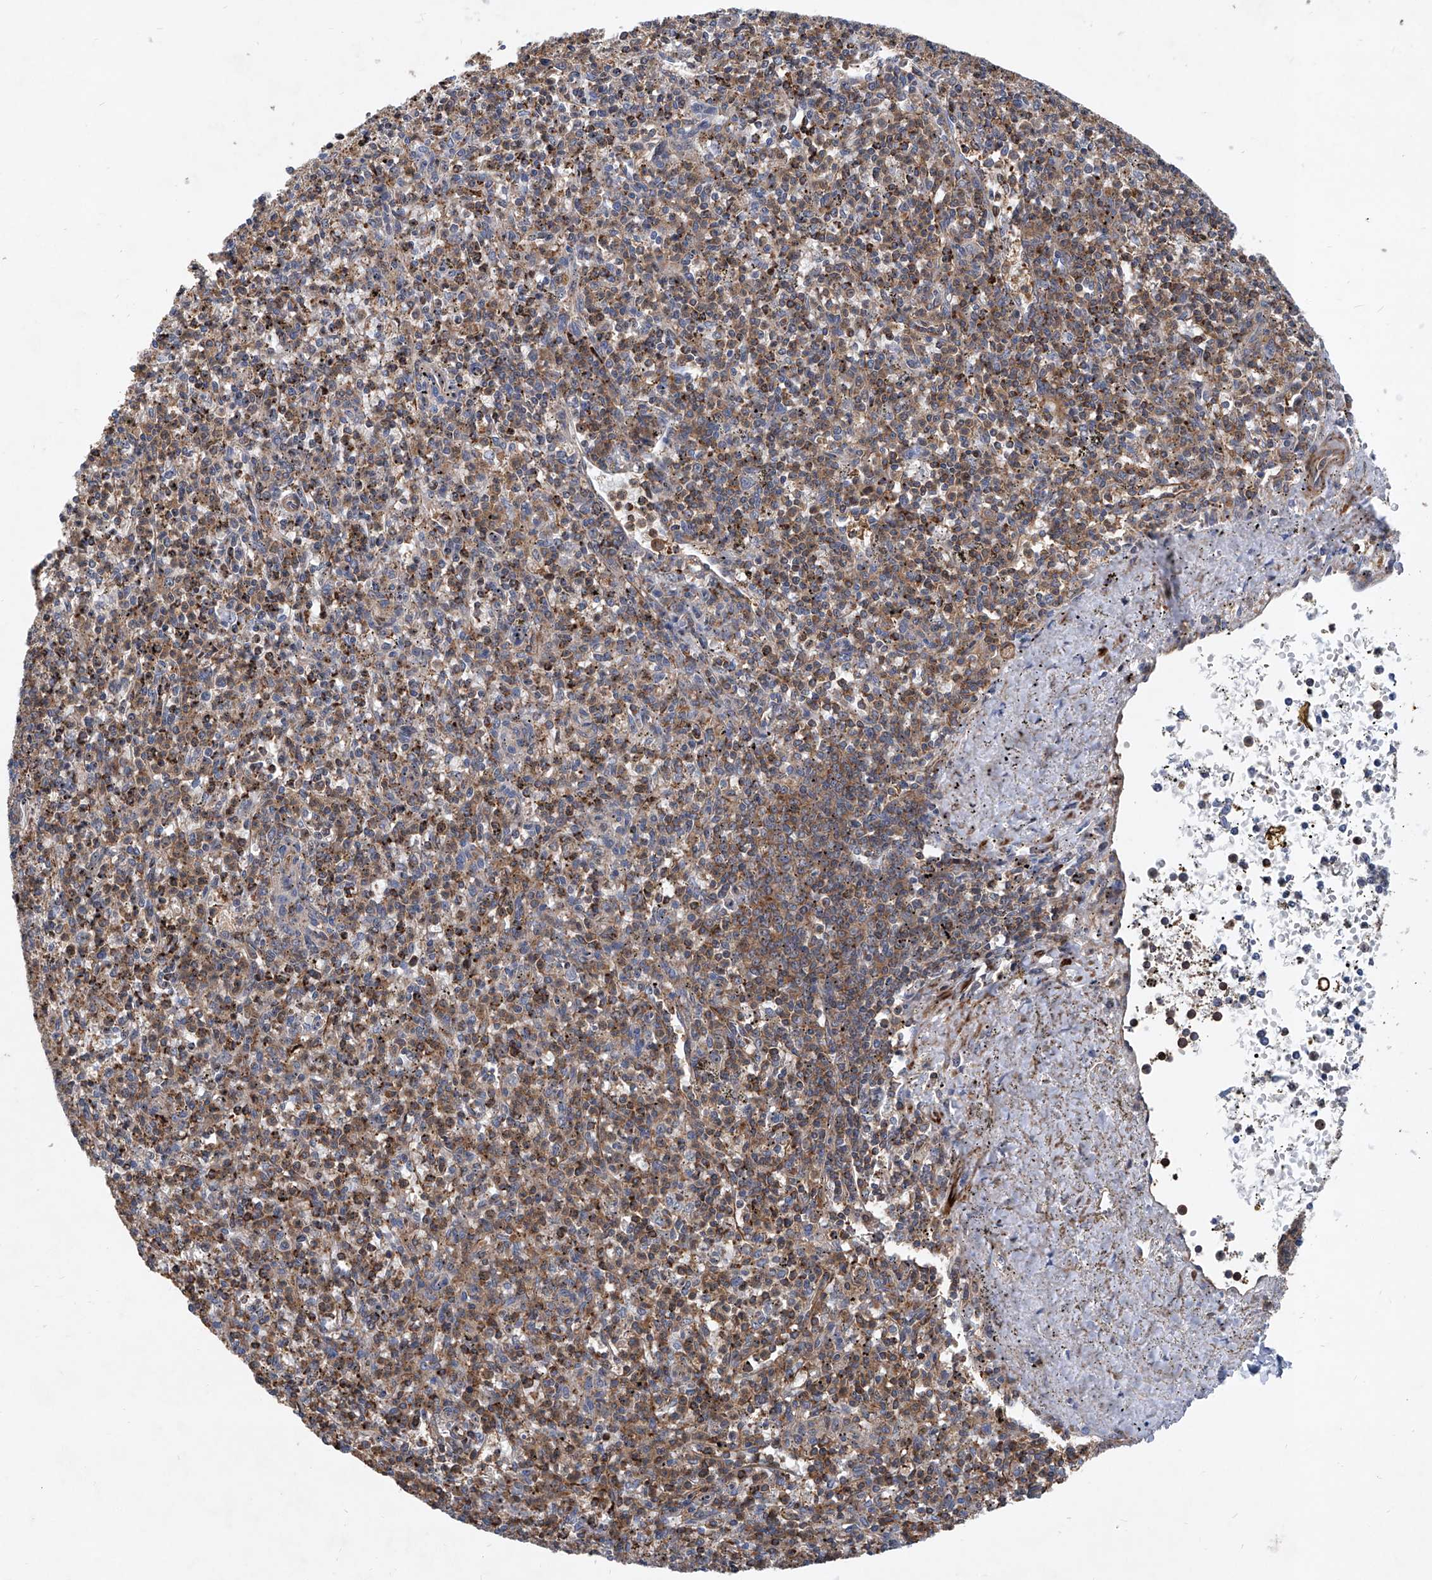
{"staining": {"intensity": "weak", "quantity": "<25%", "location": "cytoplasmic/membranous"}, "tissue": "spleen", "cell_type": "Cells in red pulp", "image_type": "normal", "snomed": [{"axis": "morphology", "description": "Normal tissue, NOS"}, {"axis": "topography", "description": "Spleen"}], "caption": "High power microscopy micrograph of an IHC image of normal spleen, revealing no significant expression in cells in red pulp.", "gene": "NT5C3A", "patient": {"sex": "male", "age": 72}}